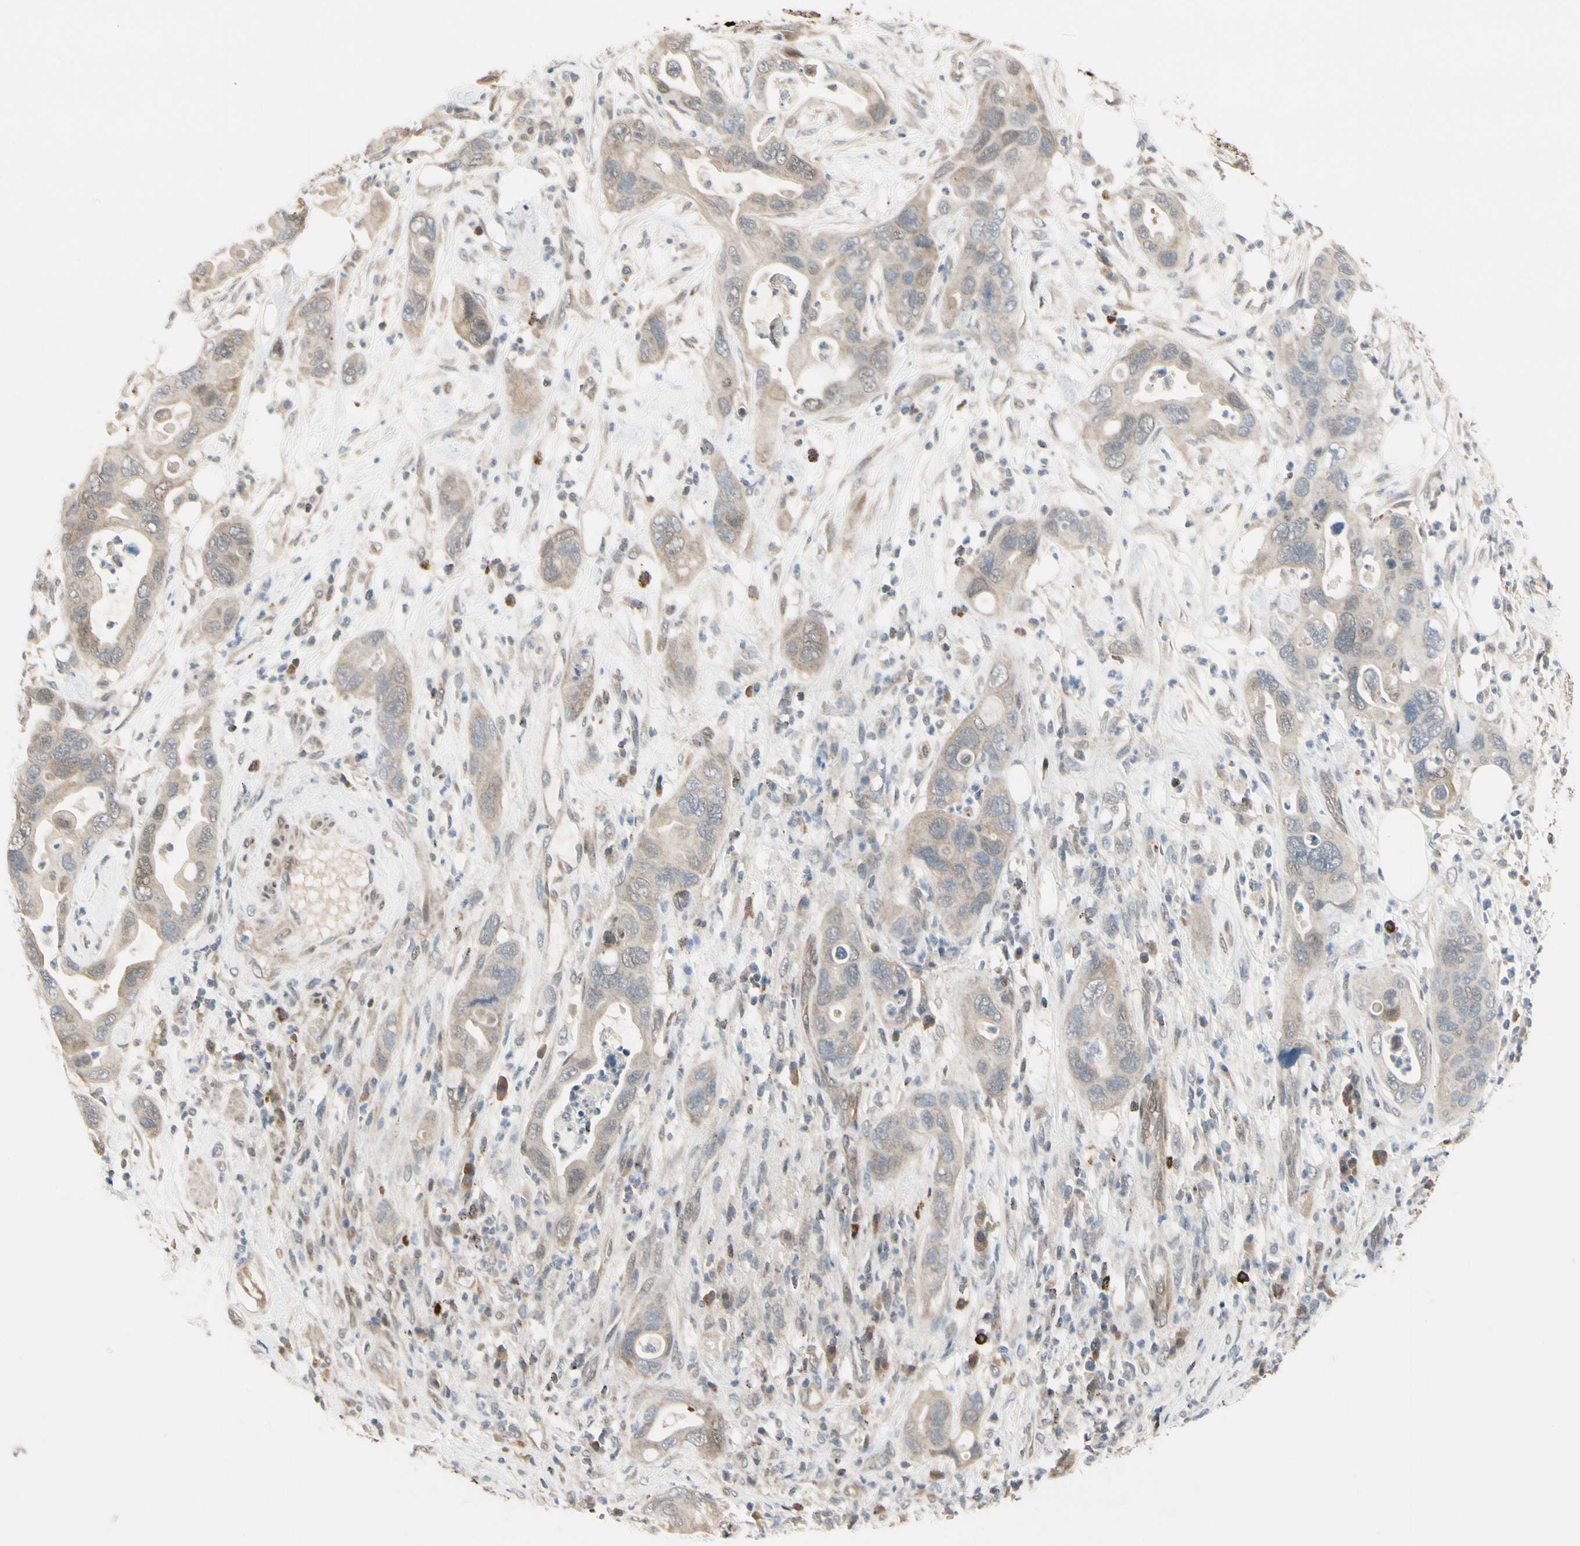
{"staining": {"intensity": "weak", "quantity": ">75%", "location": "cytoplasmic/membranous"}, "tissue": "pancreatic cancer", "cell_type": "Tumor cells", "image_type": "cancer", "snomed": [{"axis": "morphology", "description": "Adenocarcinoma, NOS"}, {"axis": "topography", "description": "Pancreas"}], "caption": "This image exhibits immunohistochemistry (IHC) staining of pancreatic adenocarcinoma, with low weak cytoplasmic/membranous staining in about >75% of tumor cells.", "gene": "EVC", "patient": {"sex": "female", "age": 71}}